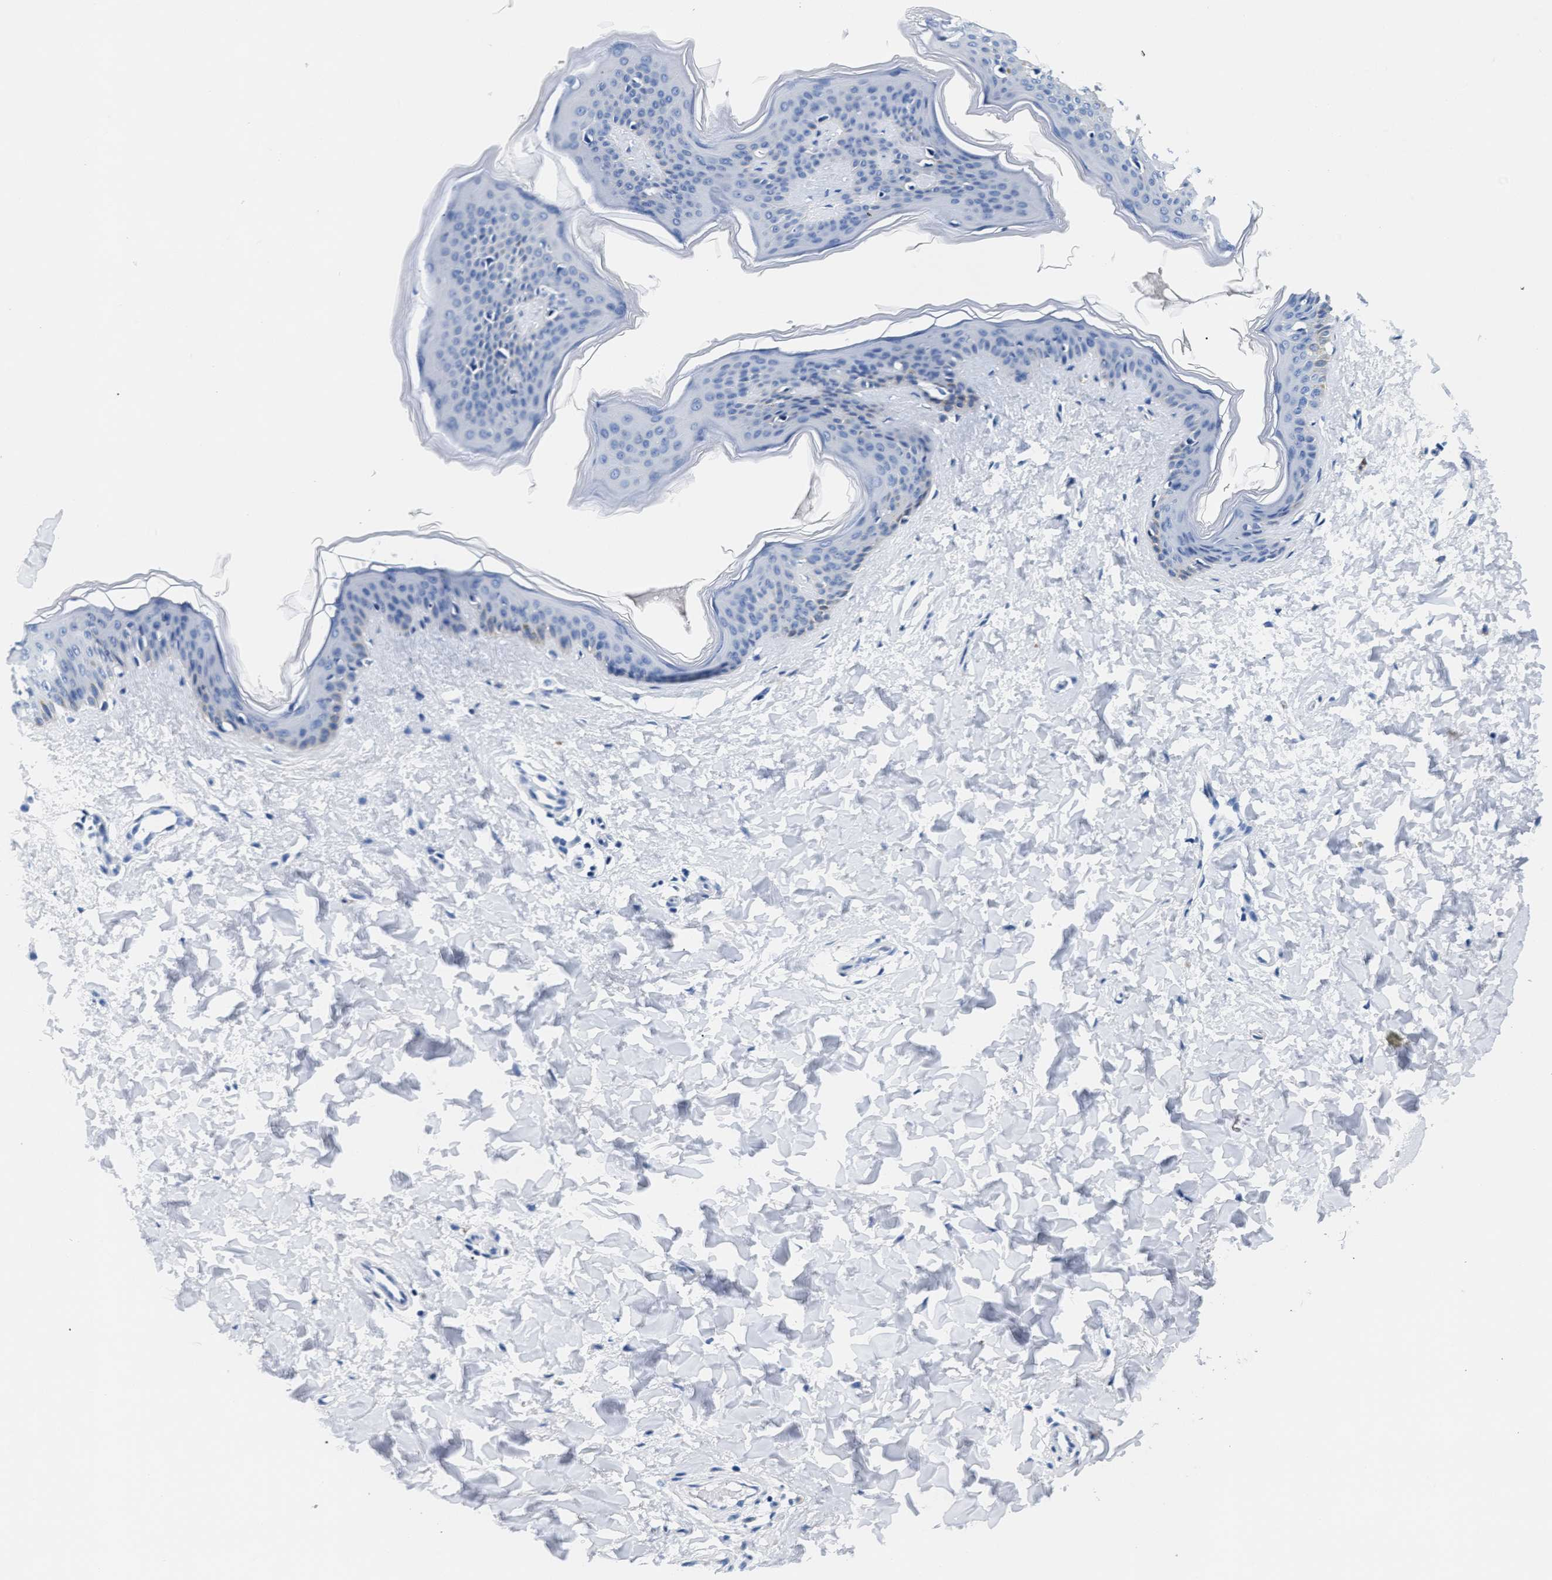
{"staining": {"intensity": "negative", "quantity": "none", "location": "none"}, "tissue": "skin", "cell_type": "Fibroblasts", "image_type": "normal", "snomed": [{"axis": "morphology", "description": "Normal tissue, NOS"}, {"axis": "topography", "description": "Skin"}], "caption": "A high-resolution image shows immunohistochemistry (IHC) staining of unremarkable skin, which displays no significant expression in fibroblasts.", "gene": "MMP8", "patient": {"sex": "female", "age": 17}}